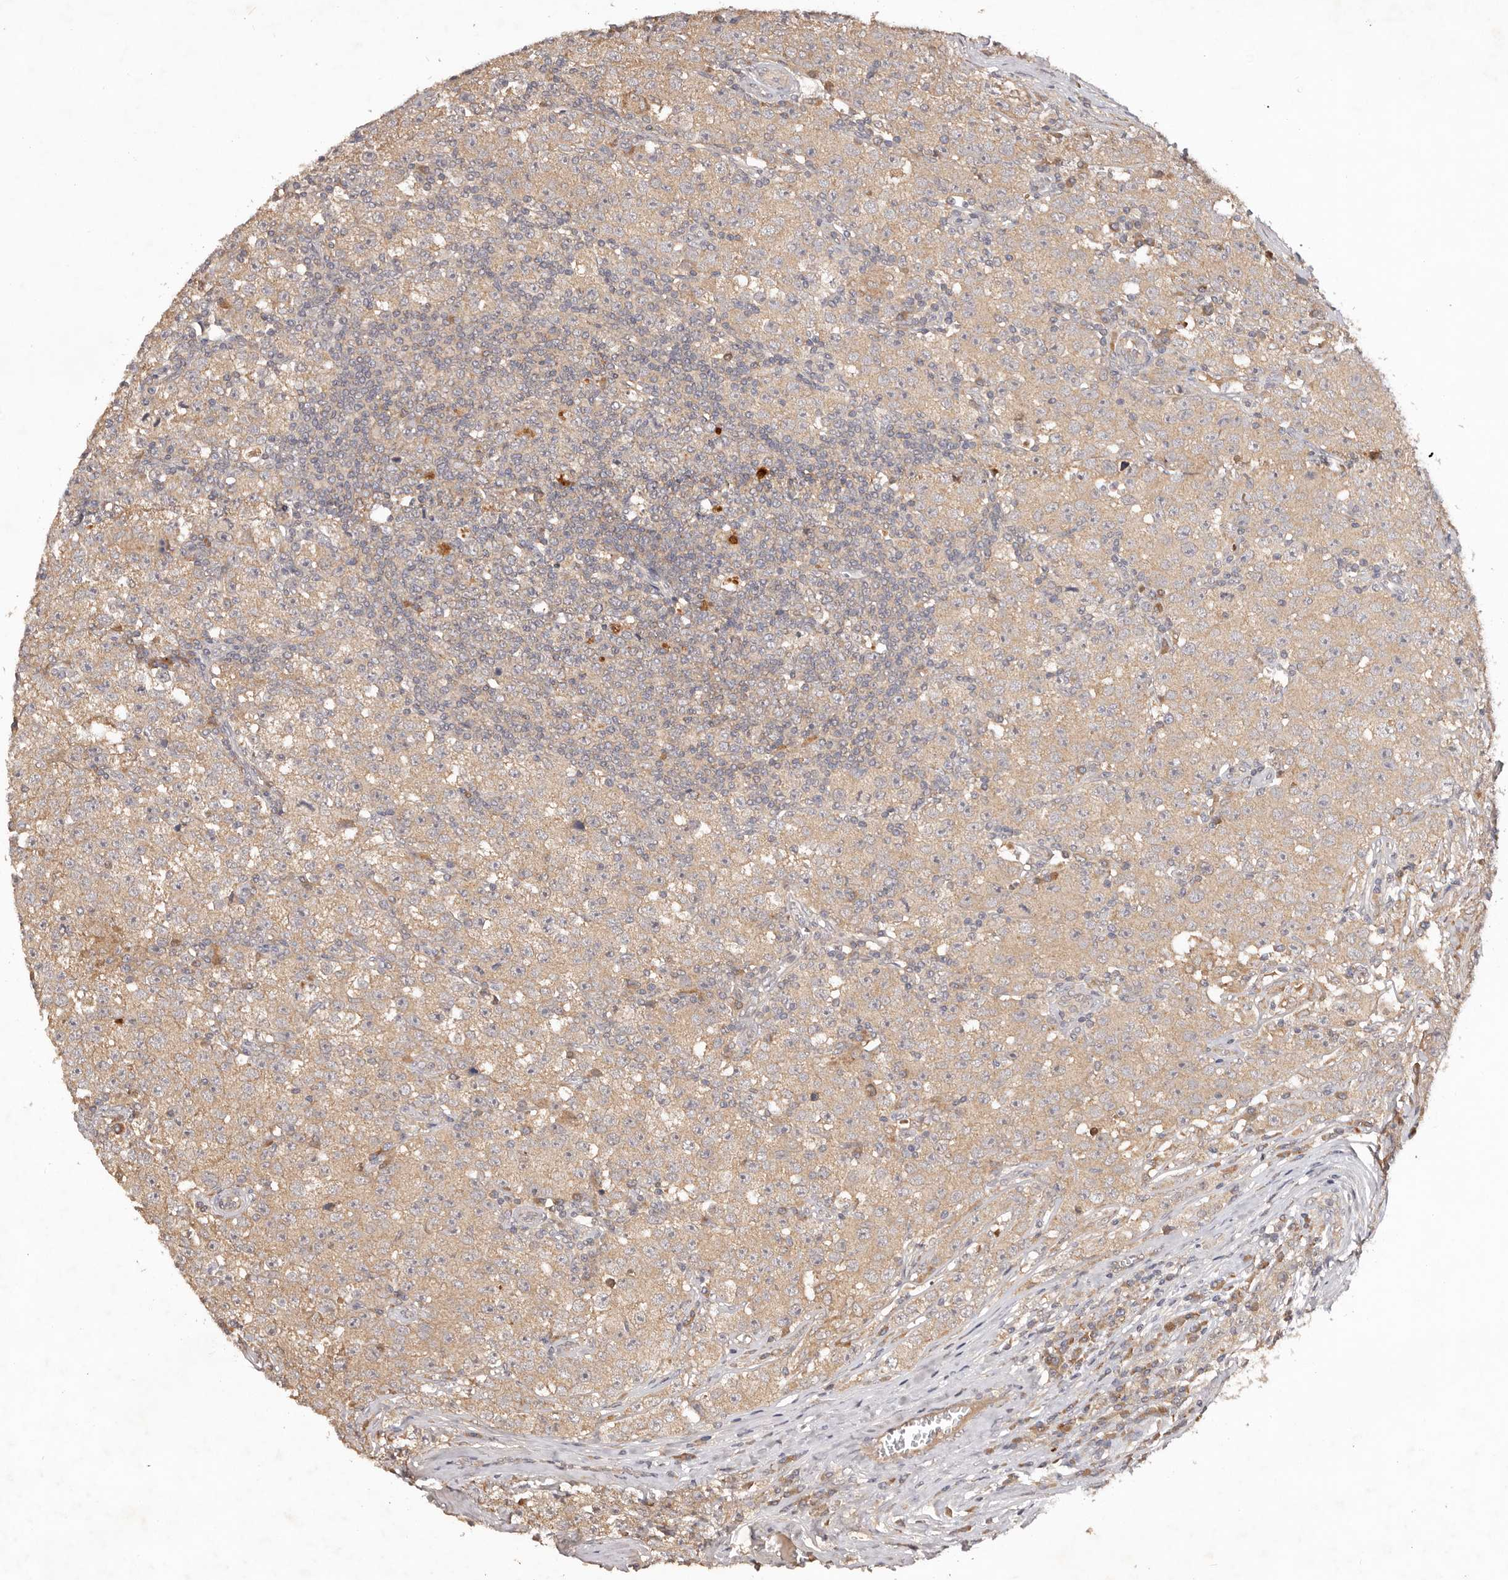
{"staining": {"intensity": "weak", "quantity": ">75%", "location": "cytoplasmic/membranous"}, "tissue": "testis cancer", "cell_type": "Tumor cells", "image_type": "cancer", "snomed": [{"axis": "morphology", "description": "Seminoma, NOS"}, {"axis": "morphology", "description": "Carcinoma, Embryonal, NOS"}, {"axis": "topography", "description": "Testis"}], "caption": "Immunohistochemistry (DAB) staining of testis cancer (seminoma) reveals weak cytoplasmic/membranous protein positivity in about >75% of tumor cells. The staining is performed using DAB (3,3'-diaminobenzidine) brown chromogen to label protein expression. The nuclei are counter-stained blue using hematoxylin.", "gene": "PKIB", "patient": {"sex": "male", "age": 43}}